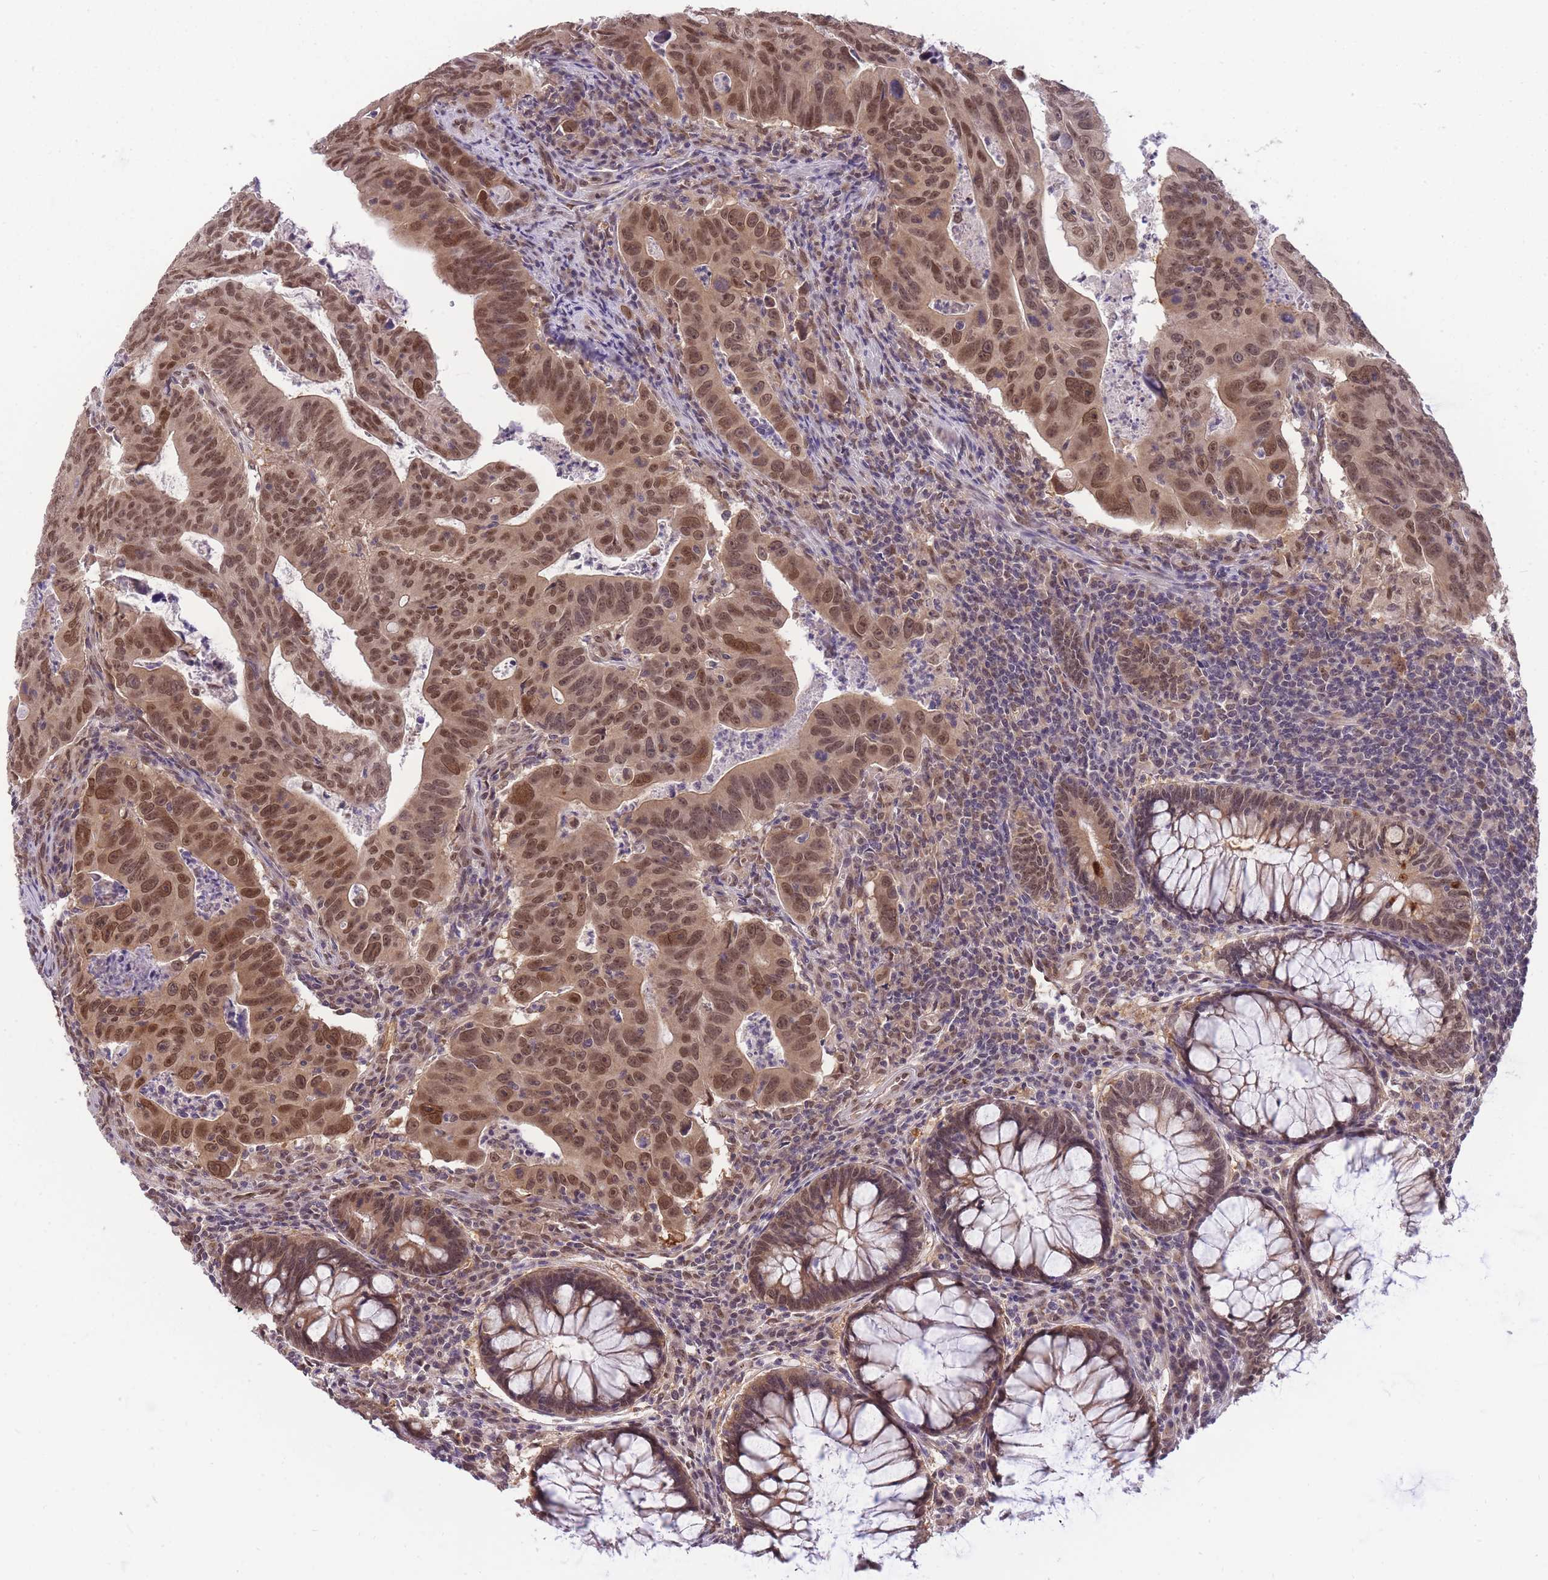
{"staining": {"intensity": "moderate", "quantity": ">75%", "location": "cytoplasmic/membranous,nuclear"}, "tissue": "colorectal cancer", "cell_type": "Tumor cells", "image_type": "cancer", "snomed": [{"axis": "morphology", "description": "Adenocarcinoma, NOS"}, {"axis": "topography", "description": "Rectum"}], "caption": "A brown stain shows moderate cytoplasmic/membranous and nuclear staining of a protein in adenocarcinoma (colorectal) tumor cells. The protein is stained brown, and the nuclei are stained in blue (DAB (3,3'-diaminobenzidine) IHC with brightfield microscopy, high magnification).", "gene": "CDIP1", "patient": {"sex": "male", "age": 69}}